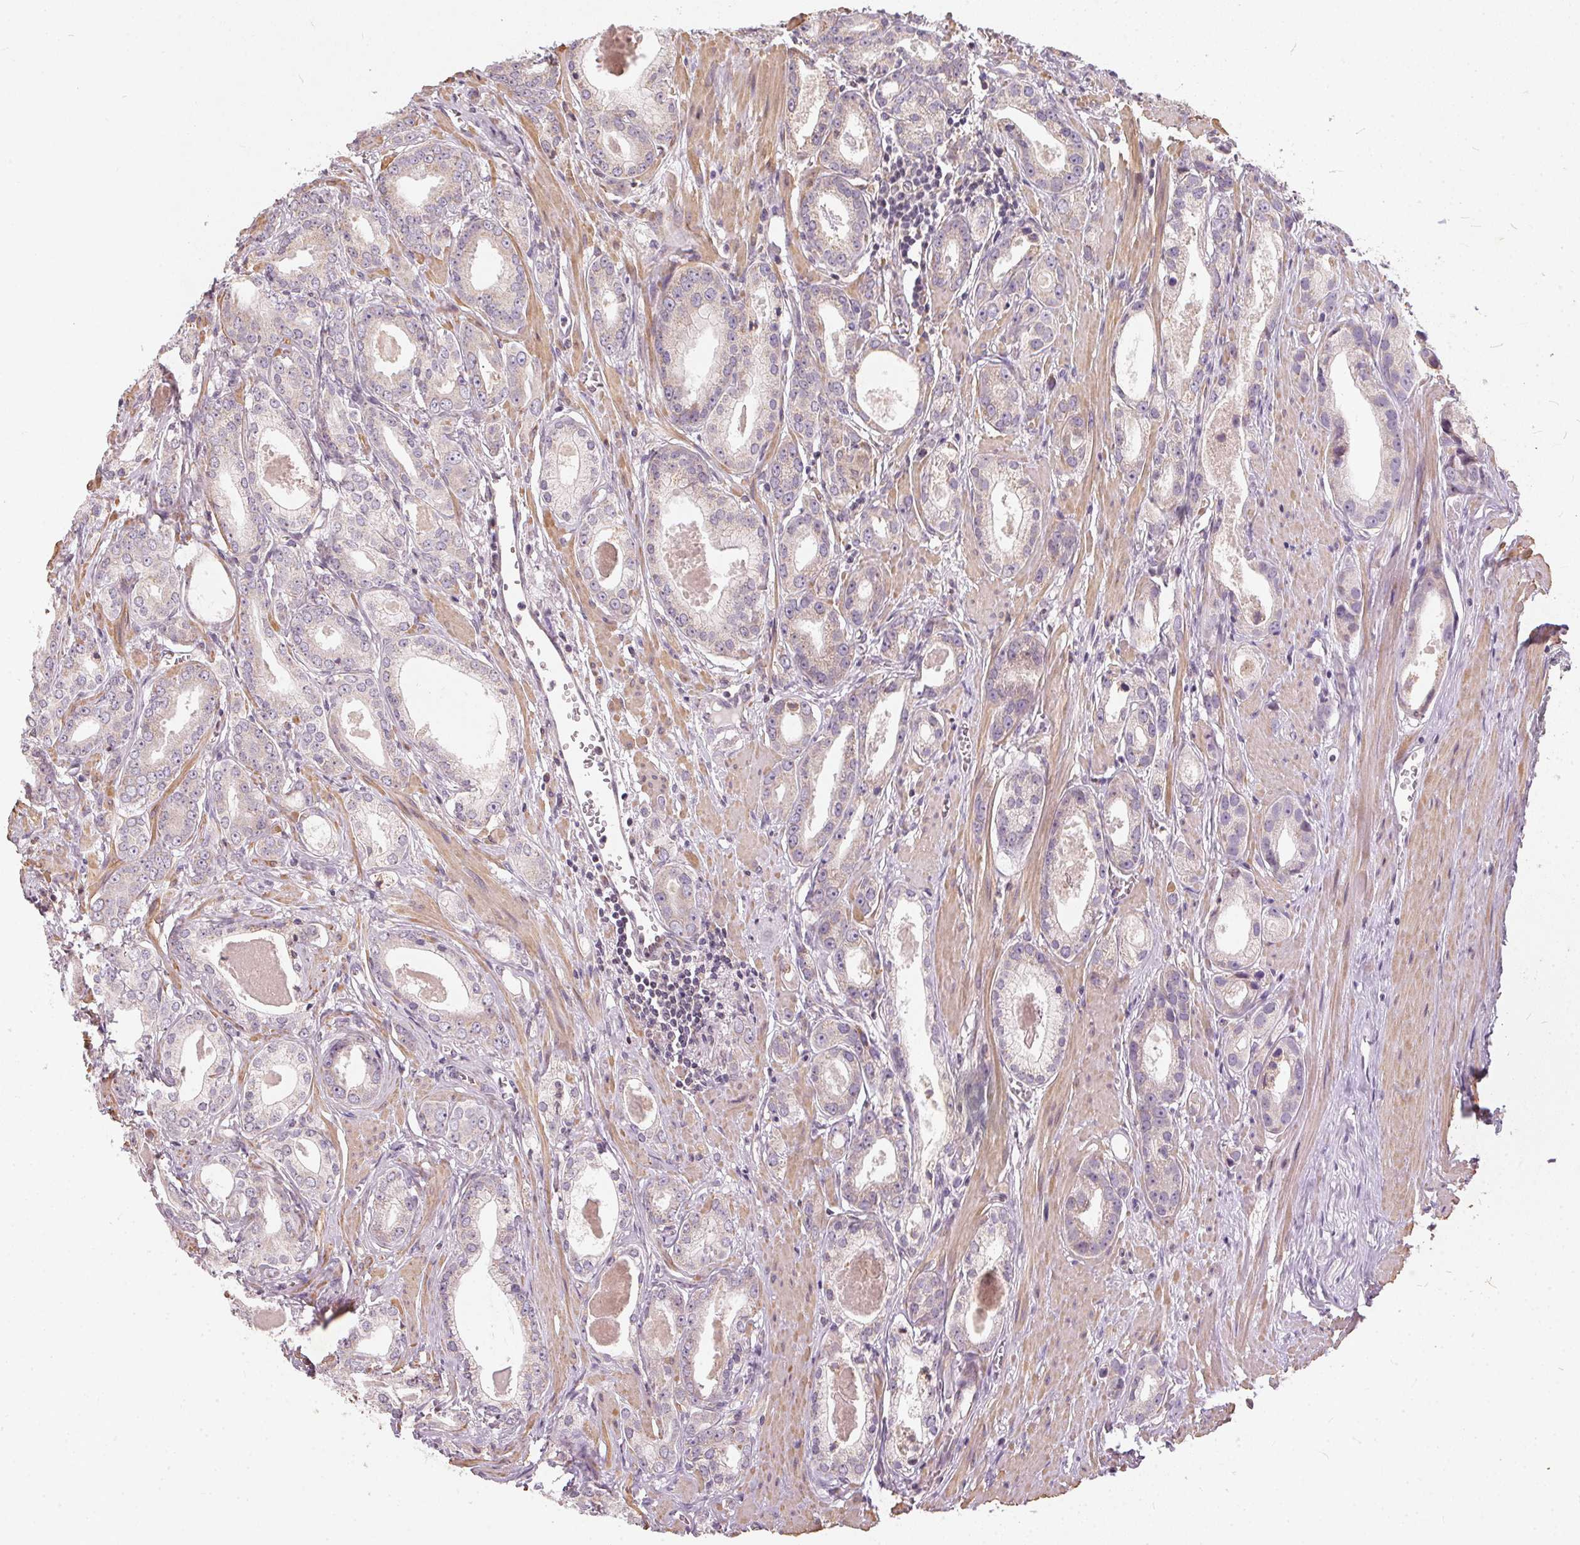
{"staining": {"intensity": "weak", "quantity": "25%-75%", "location": "cytoplasmic/membranous"}, "tissue": "prostate cancer", "cell_type": "Tumor cells", "image_type": "cancer", "snomed": [{"axis": "morphology", "description": "Adenocarcinoma, NOS"}, {"axis": "morphology", "description": "Adenocarcinoma, Low grade"}, {"axis": "topography", "description": "Prostate"}], "caption": "Protein expression analysis of prostate cancer (adenocarcinoma (low-grade)) shows weak cytoplasmic/membranous positivity in approximately 25%-75% of tumor cells.", "gene": "VWA5B2", "patient": {"sex": "male", "age": 64}}